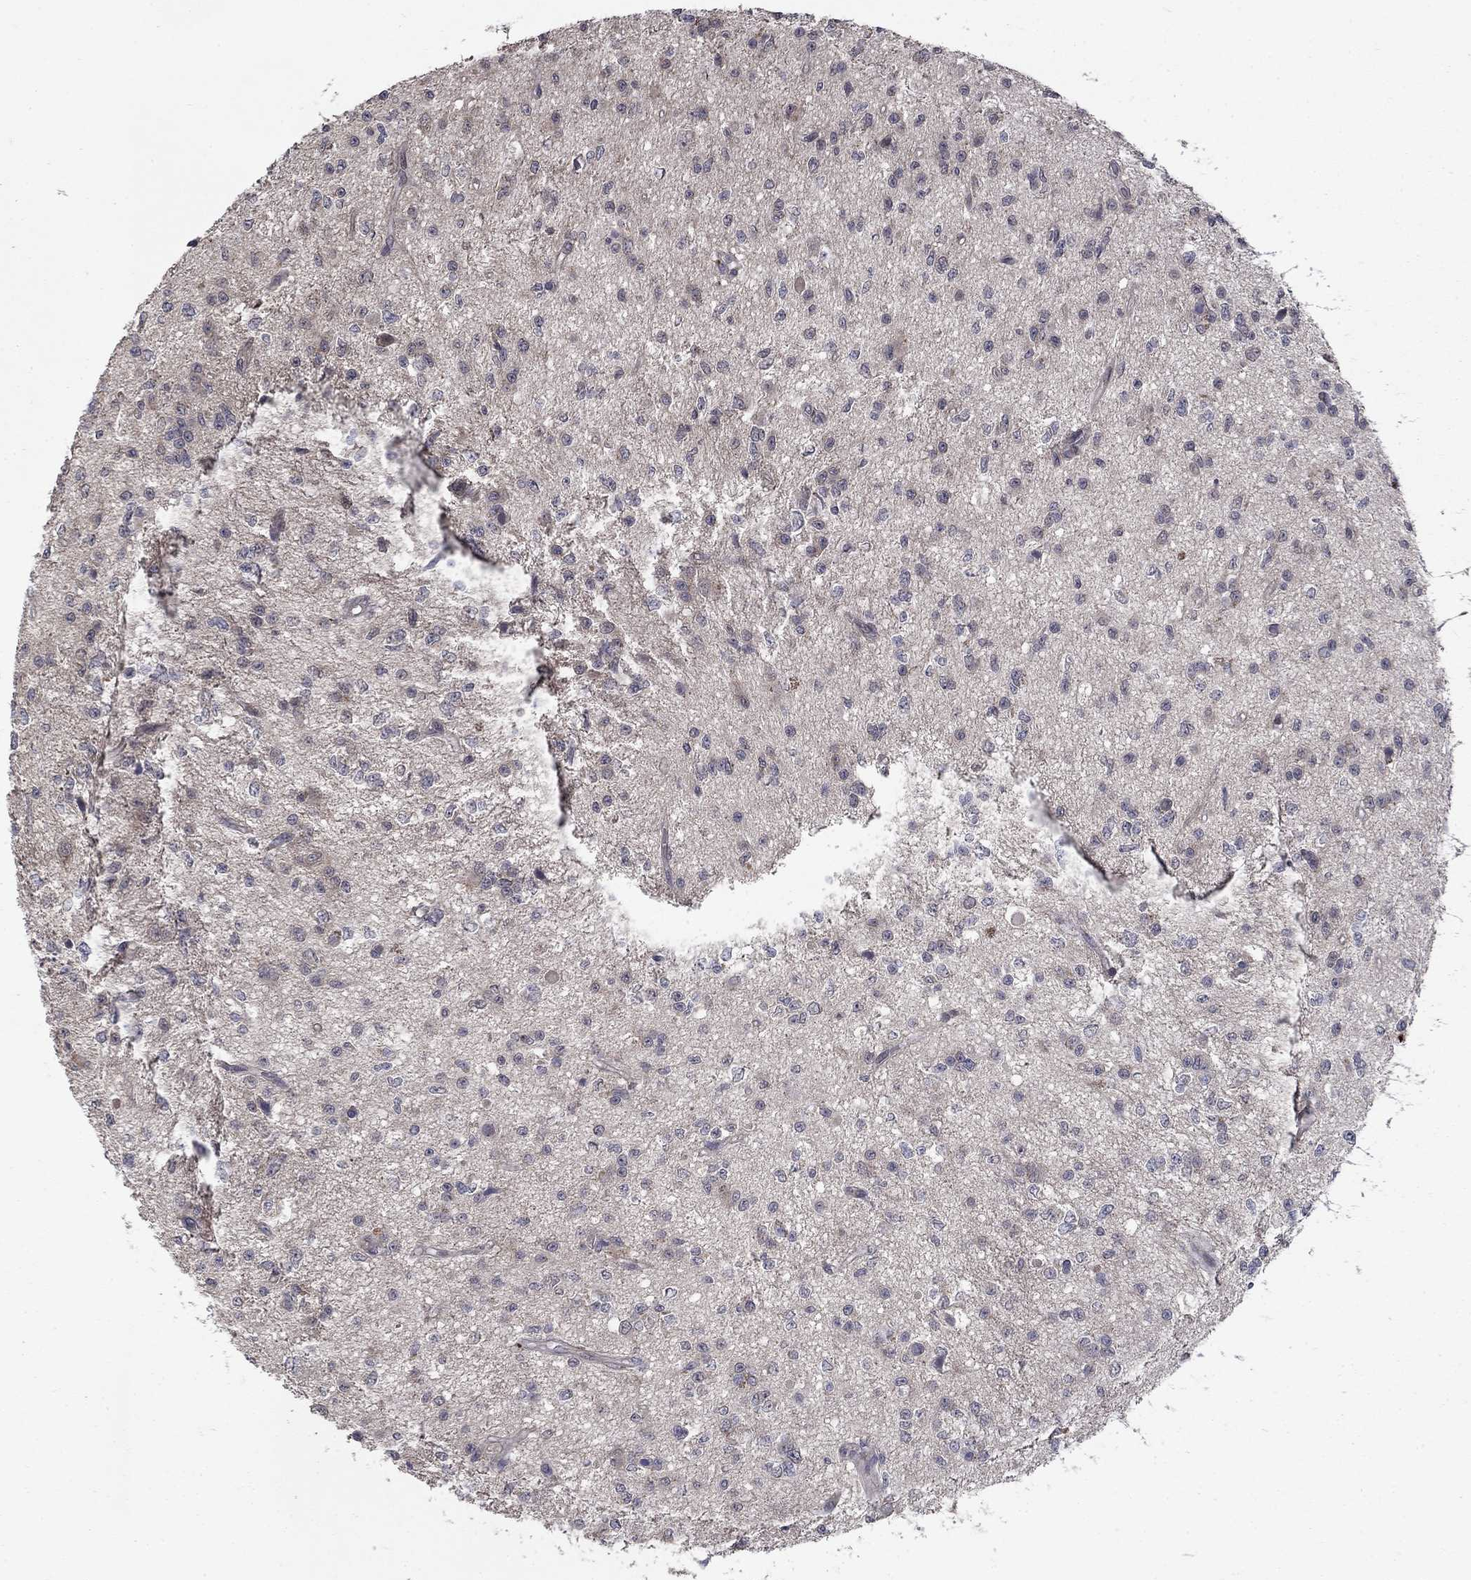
{"staining": {"intensity": "negative", "quantity": "none", "location": "none"}, "tissue": "glioma", "cell_type": "Tumor cells", "image_type": "cancer", "snomed": [{"axis": "morphology", "description": "Glioma, malignant, Low grade"}, {"axis": "topography", "description": "Brain"}], "caption": "Immunohistochemistry photomicrograph of neoplastic tissue: human glioma stained with DAB (3,3'-diaminobenzidine) reveals no significant protein staining in tumor cells.", "gene": "FAM3B", "patient": {"sex": "female", "age": 45}}